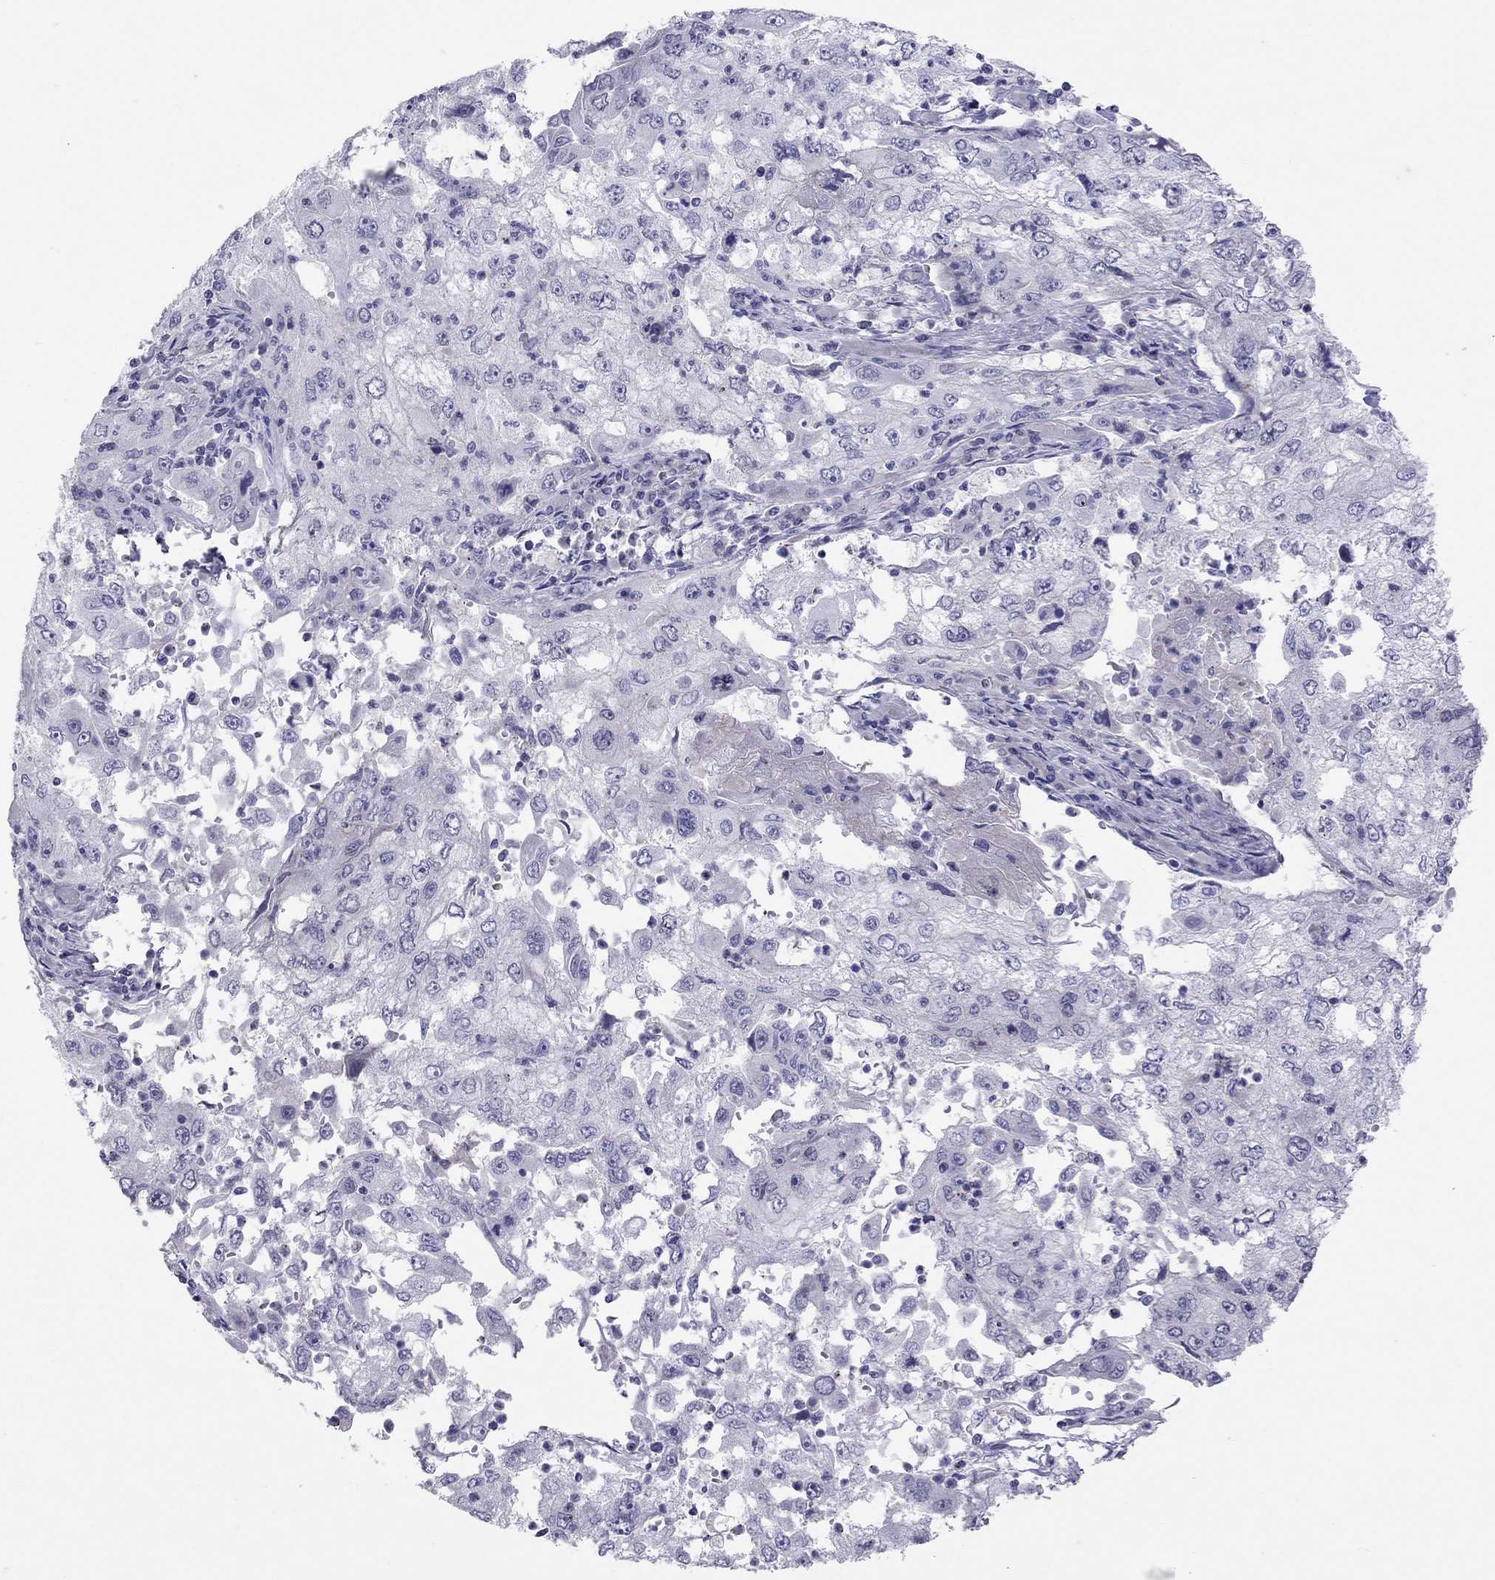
{"staining": {"intensity": "negative", "quantity": "none", "location": "none"}, "tissue": "cervical cancer", "cell_type": "Tumor cells", "image_type": "cancer", "snomed": [{"axis": "morphology", "description": "Squamous cell carcinoma, NOS"}, {"axis": "topography", "description": "Cervix"}], "caption": "Human squamous cell carcinoma (cervical) stained for a protein using immunohistochemistry reveals no positivity in tumor cells.", "gene": "JHY", "patient": {"sex": "female", "age": 36}}